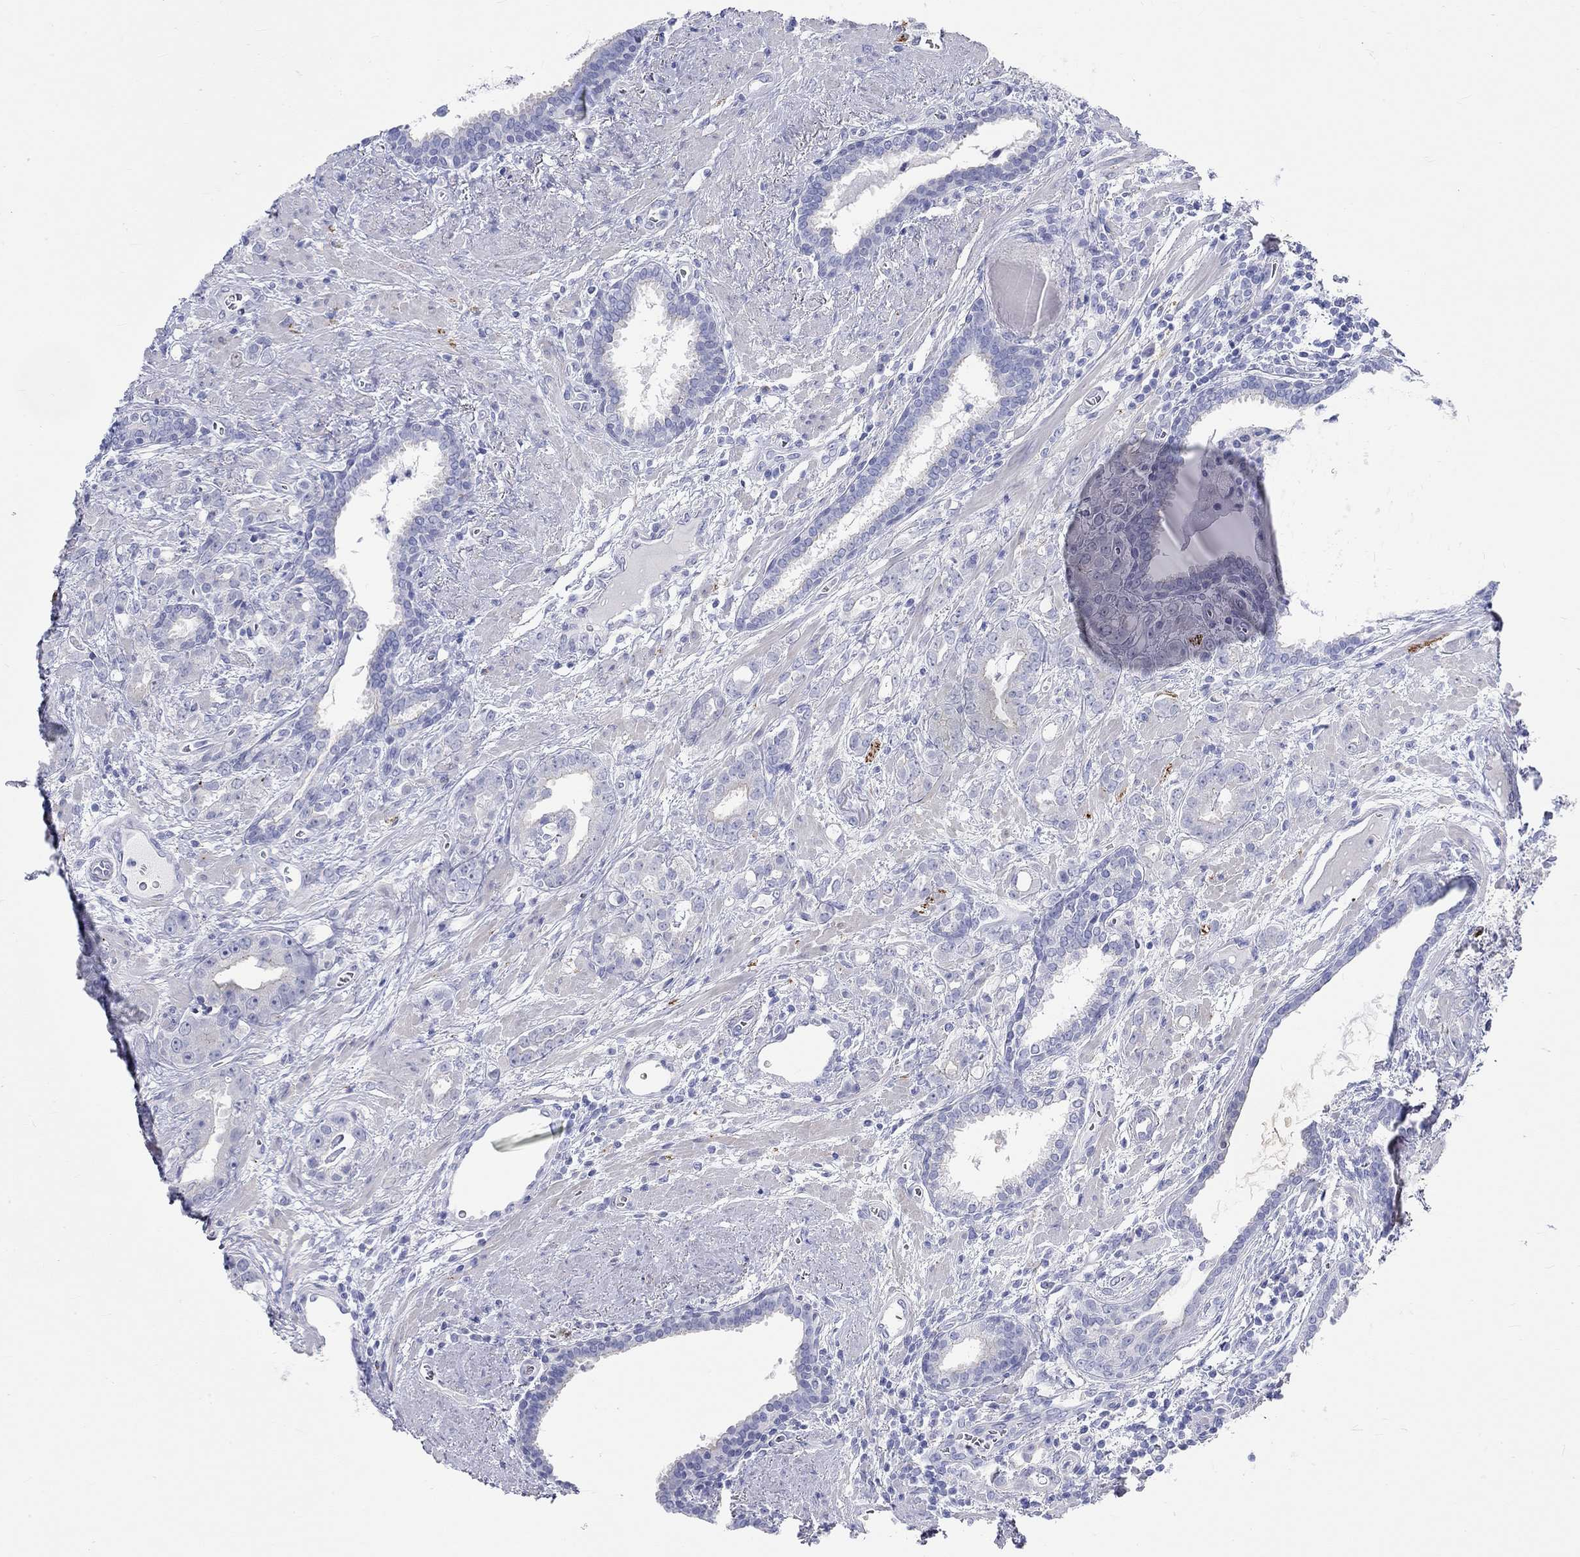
{"staining": {"intensity": "negative", "quantity": "none", "location": "none"}, "tissue": "prostate cancer", "cell_type": "Tumor cells", "image_type": "cancer", "snomed": [{"axis": "morphology", "description": "Adenocarcinoma, NOS"}, {"axis": "topography", "description": "Prostate"}], "caption": "This photomicrograph is of prostate adenocarcinoma stained with immunohistochemistry to label a protein in brown with the nuclei are counter-stained blue. There is no staining in tumor cells.", "gene": "SPATA9", "patient": {"sex": "male", "age": 57}}